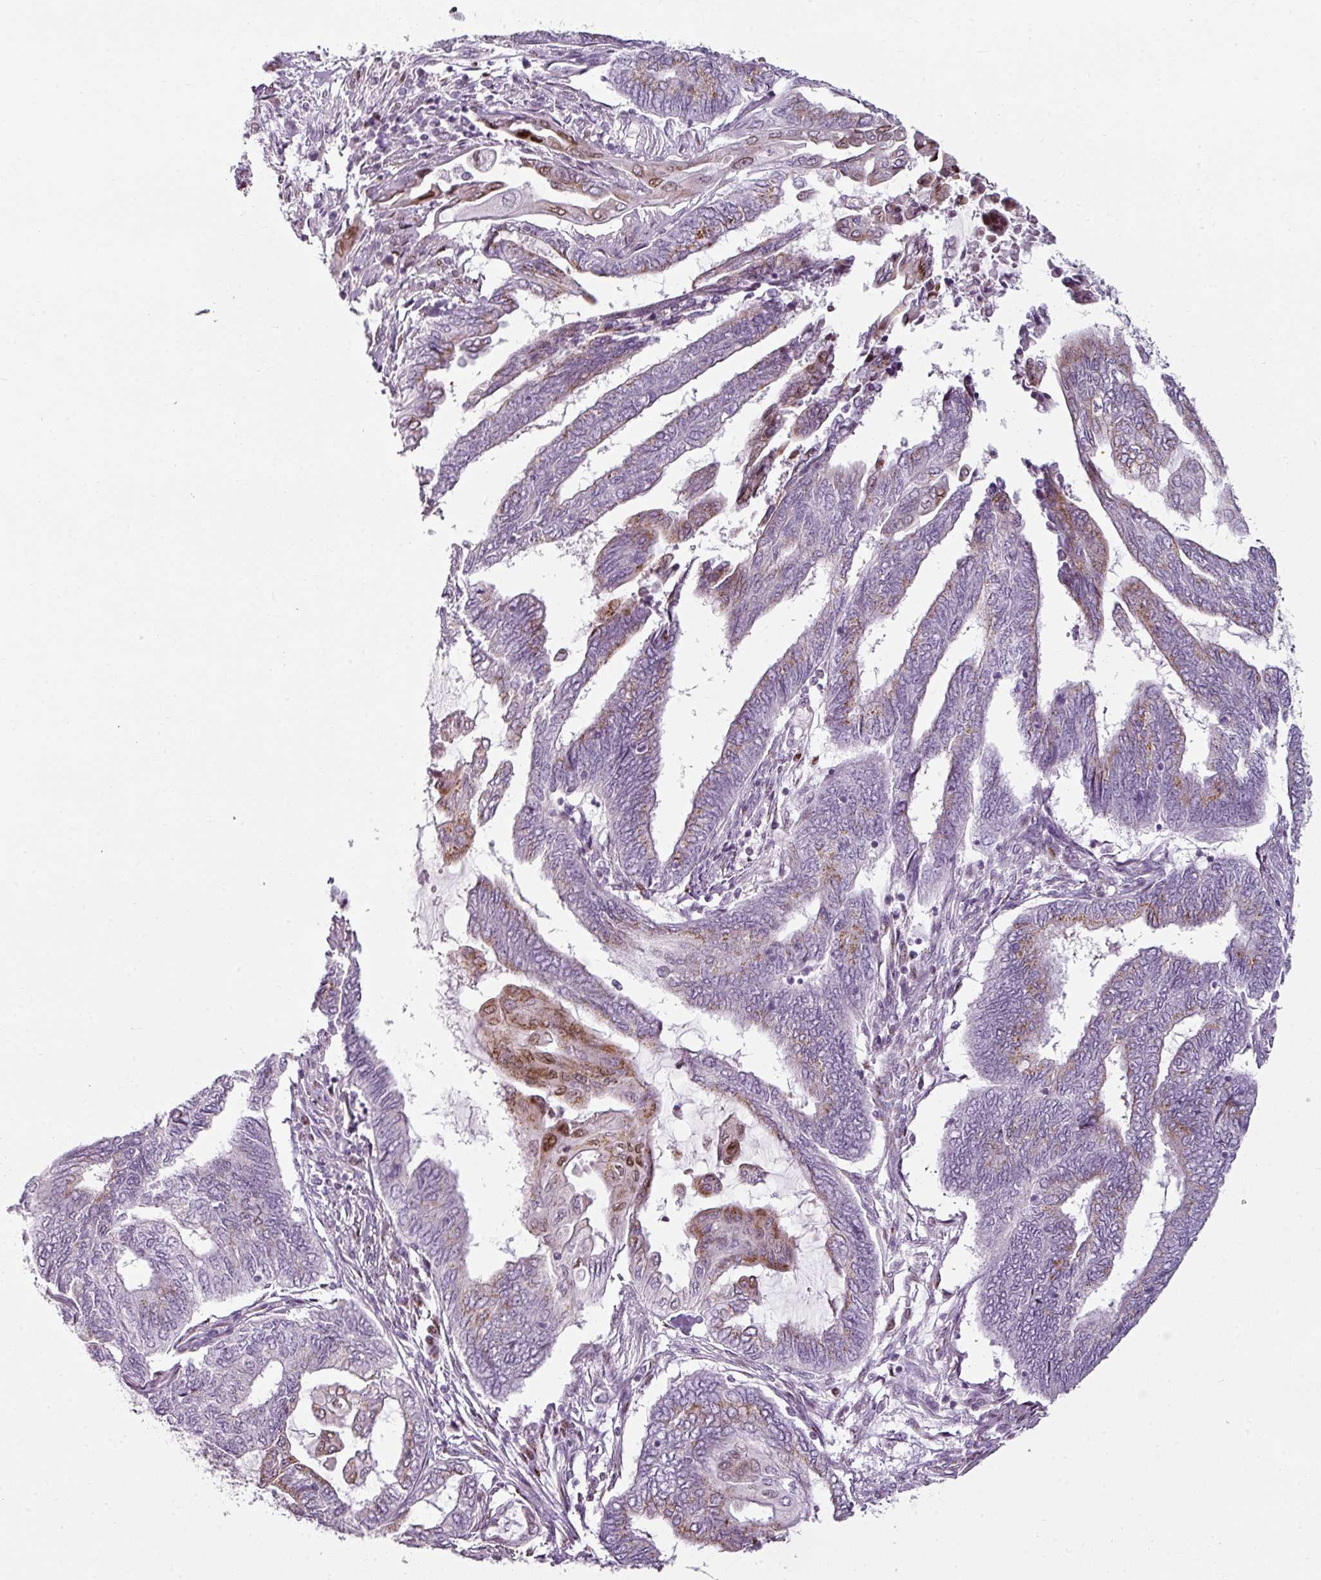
{"staining": {"intensity": "moderate", "quantity": "25%-75%", "location": "cytoplasmic/membranous"}, "tissue": "endometrial cancer", "cell_type": "Tumor cells", "image_type": "cancer", "snomed": [{"axis": "morphology", "description": "Adenocarcinoma, NOS"}, {"axis": "topography", "description": "Uterus"}, {"axis": "topography", "description": "Endometrium"}], "caption": "Endometrial cancer (adenocarcinoma) was stained to show a protein in brown. There is medium levels of moderate cytoplasmic/membranous positivity in approximately 25%-75% of tumor cells. The staining was performed using DAB (3,3'-diaminobenzidine) to visualize the protein expression in brown, while the nuclei were stained in blue with hematoxylin (Magnification: 20x).", "gene": "SYT8", "patient": {"sex": "female", "age": 70}}